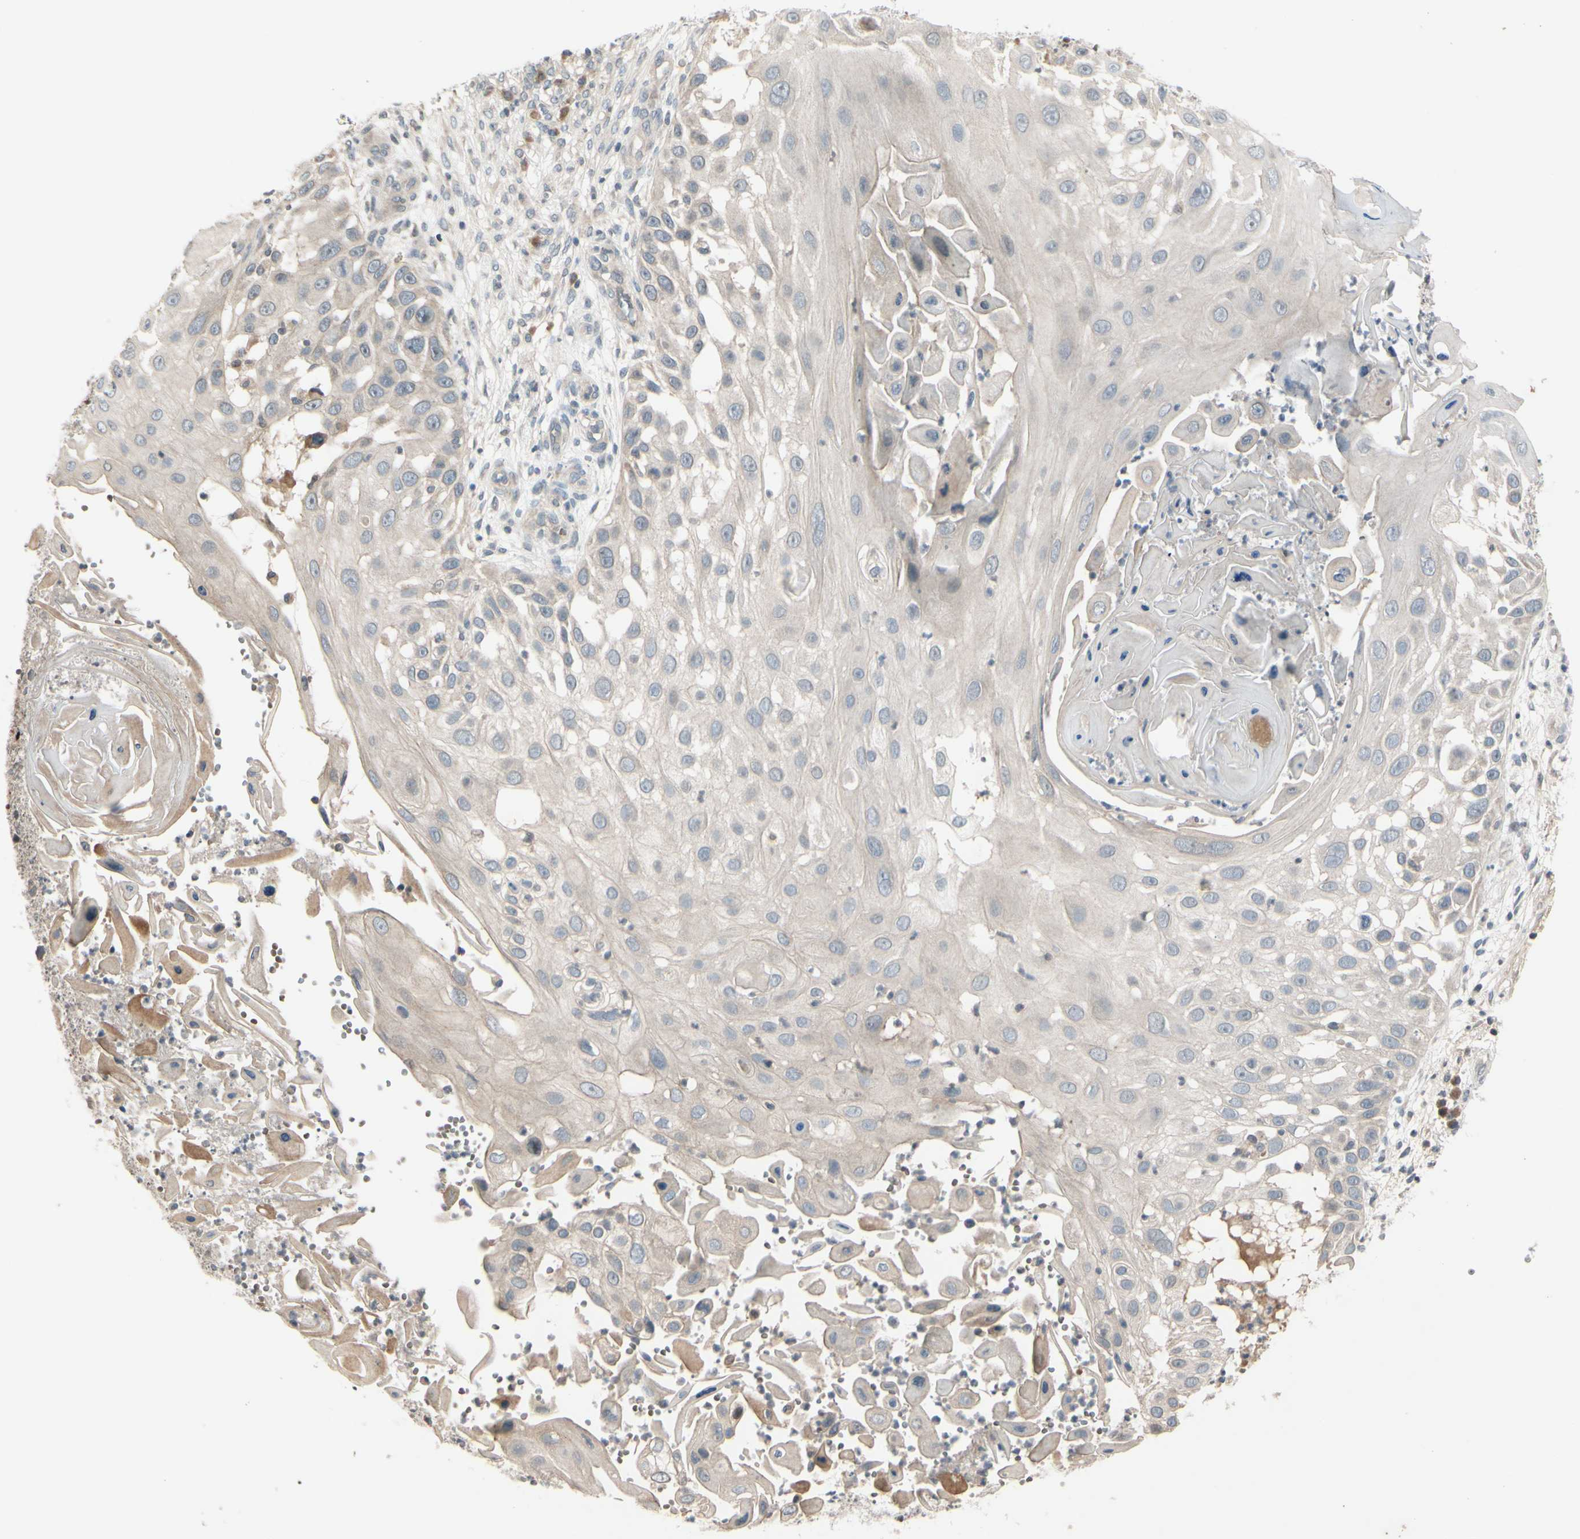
{"staining": {"intensity": "weak", "quantity": ">75%", "location": "cytoplasmic/membranous"}, "tissue": "skin cancer", "cell_type": "Tumor cells", "image_type": "cancer", "snomed": [{"axis": "morphology", "description": "Squamous cell carcinoma, NOS"}, {"axis": "topography", "description": "Skin"}], "caption": "Immunohistochemical staining of skin cancer (squamous cell carcinoma) exhibits low levels of weak cytoplasmic/membranous protein staining in approximately >75% of tumor cells. The protein is shown in brown color, while the nuclei are stained blue.", "gene": "FGF10", "patient": {"sex": "female", "age": 44}}